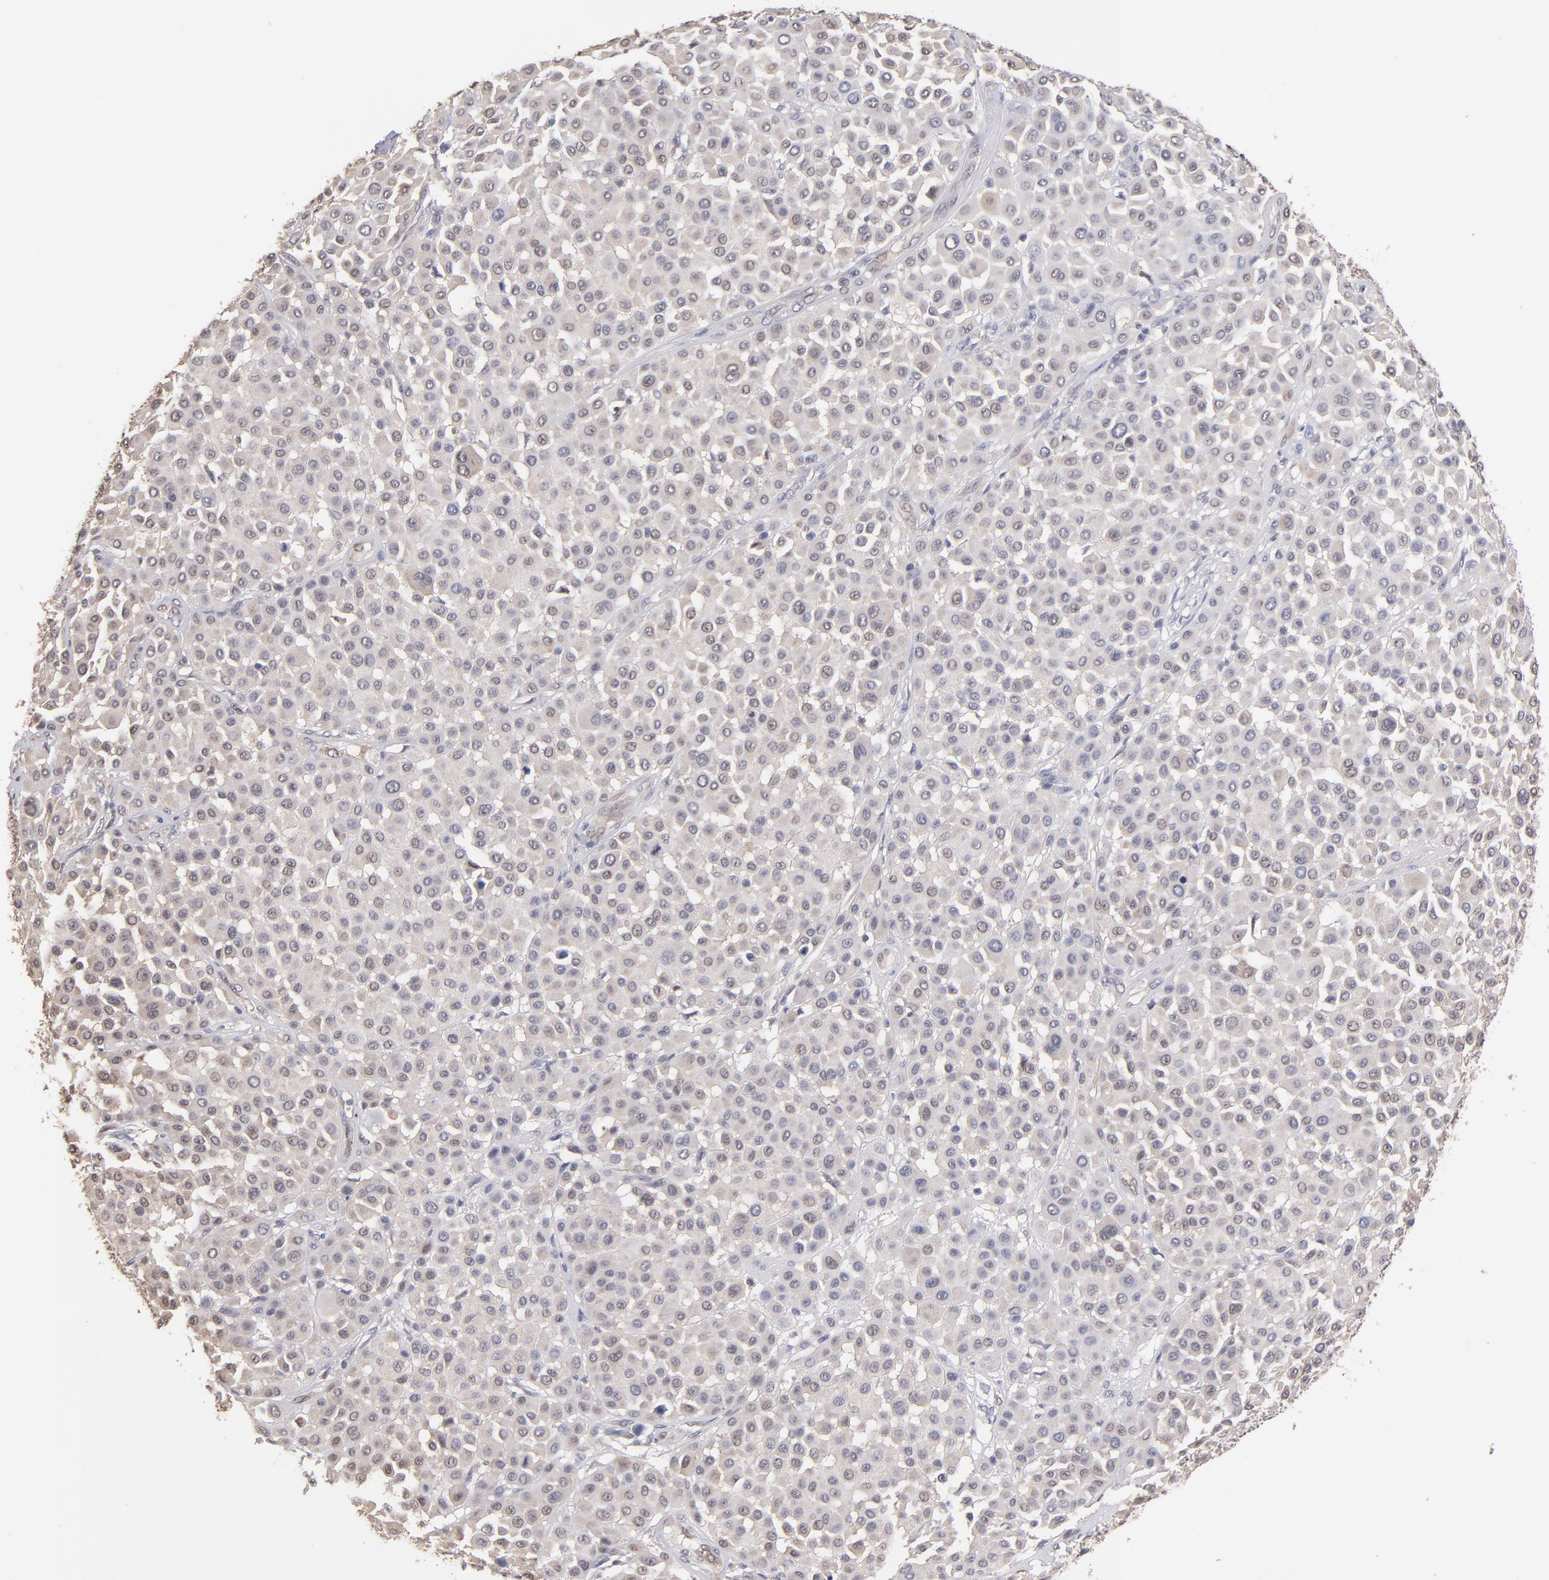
{"staining": {"intensity": "negative", "quantity": "none", "location": "none"}, "tissue": "melanoma", "cell_type": "Tumor cells", "image_type": "cancer", "snomed": [{"axis": "morphology", "description": "Malignant melanoma, Metastatic site"}, {"axis": "topography", "description": "Soft tissue"}], "caption": "There is no significant expression in tumor cells of malignant melanoma (metastatic site).", "gene": "PSMD10", "patient": {"sex": "male", "age": 41}}